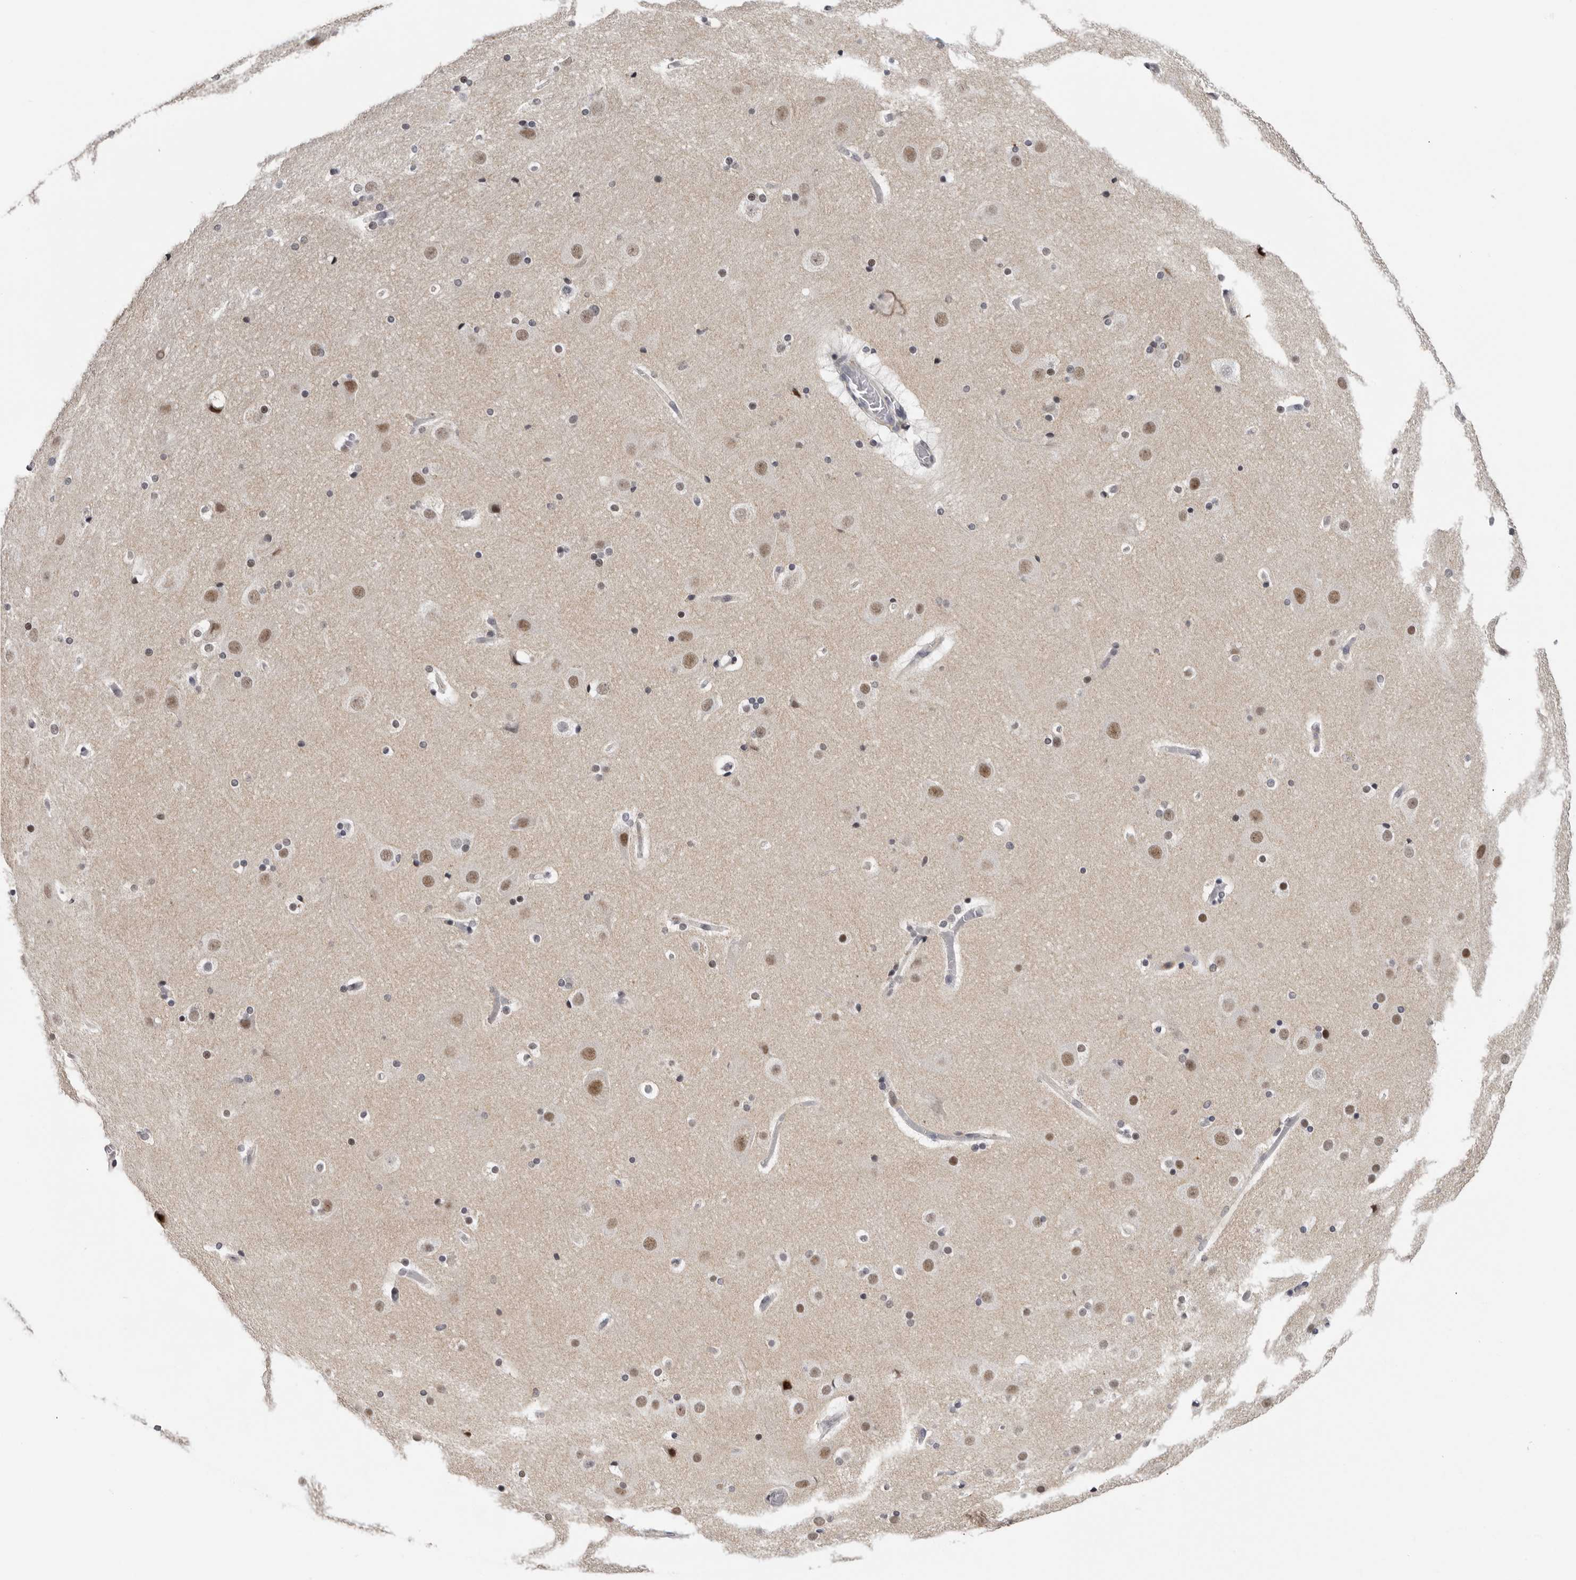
{"staining": {"intensity": "negative", "quantity": "none", "location": "none"}, "tissue": "cerebral cortex", "cell_type": "Endothelial cells", "image_type": "normal", "snomed": [{"axis": "morphology", "description": "Normal tissue, NOS"}, {"axis": "topography", "description": "Cerebral cortex"}], "caption": "This is an immunohistochemistry (IHC) image of normal cerebral cortex. There is no expression in endothelial cells.", "gene": "KIF2B", "patient": {"sex": "male", "age": 57}}